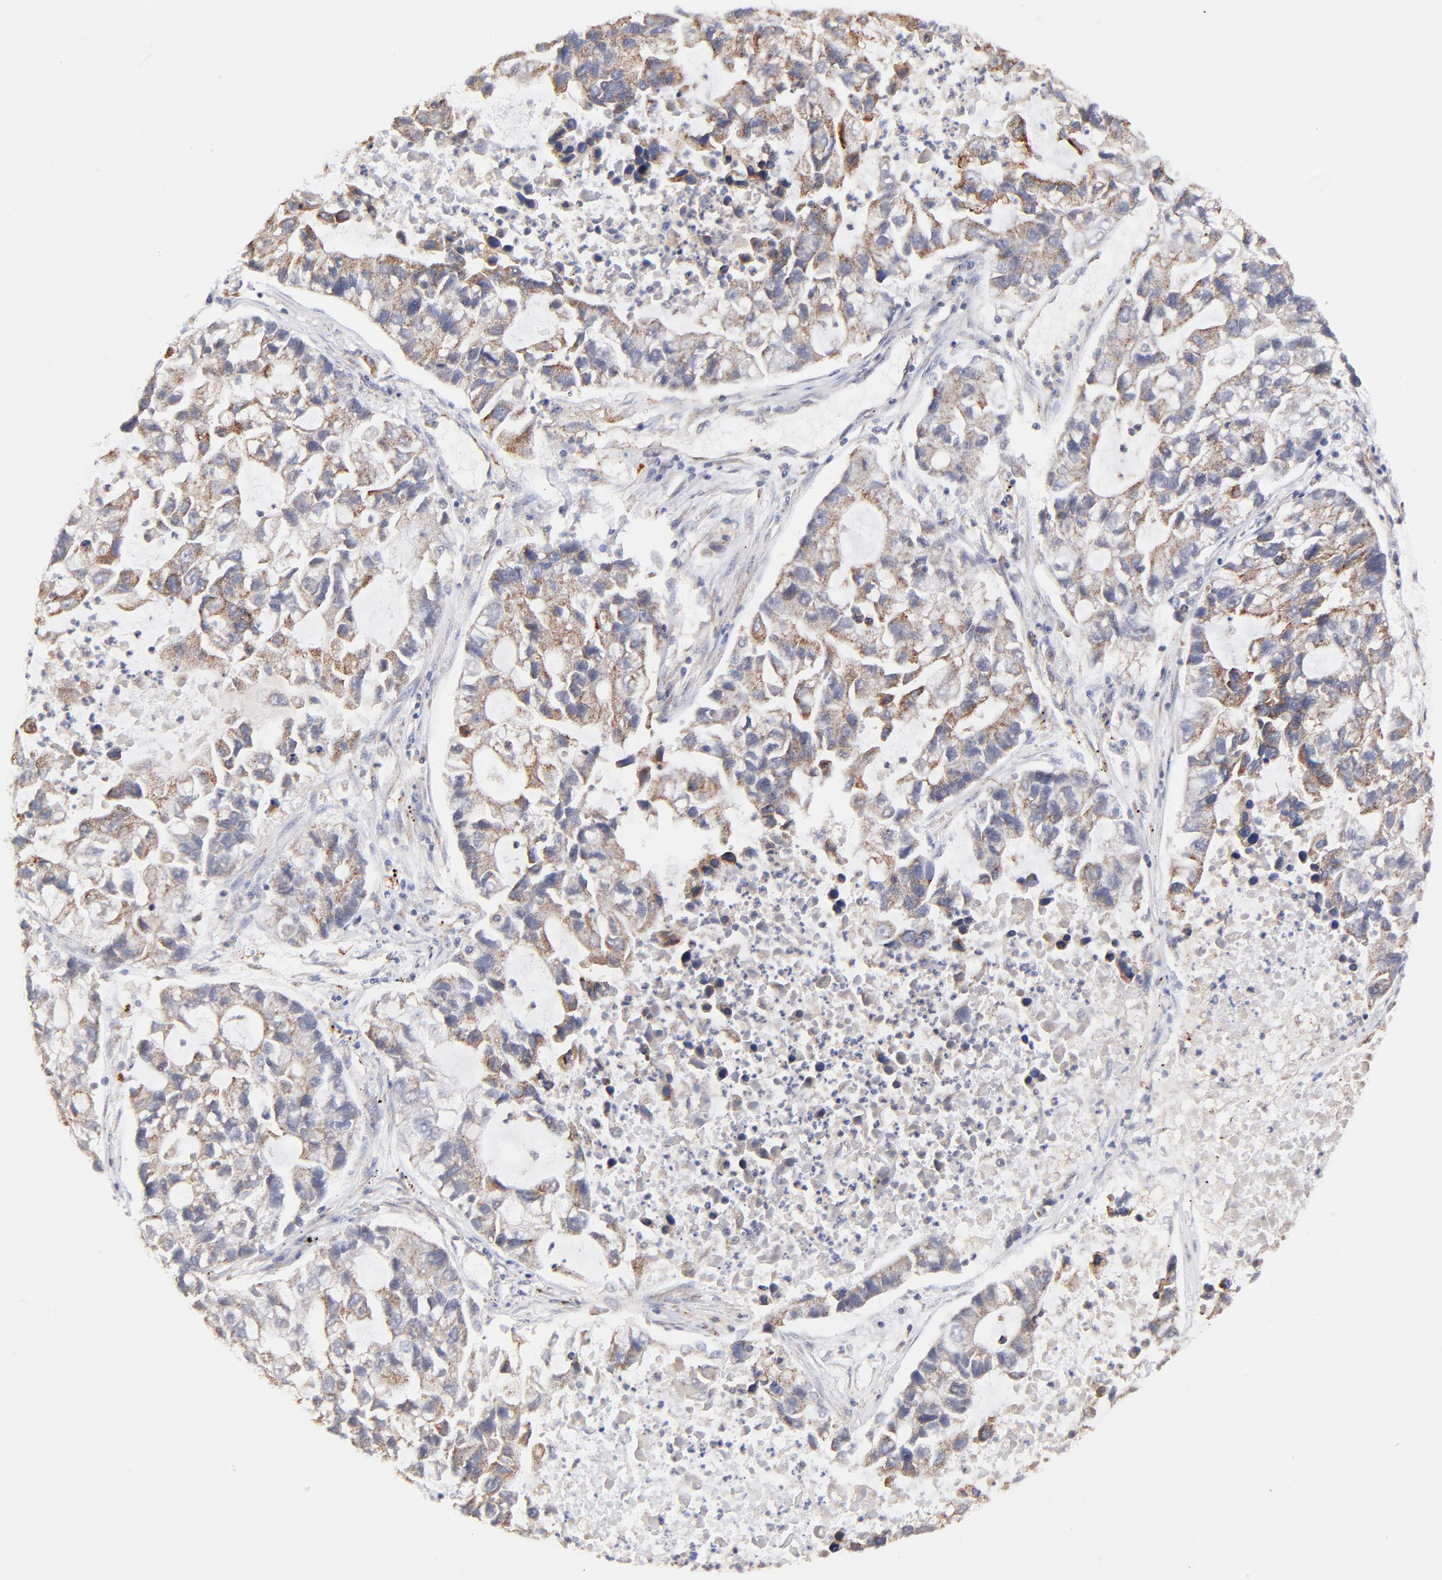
{"staining": {"intensity": "moderate", "quantity": ">75%", "location": "cytoplasmic/membranous"}, "tissue": "lung cancer", "cell_type": "Tumor cells", "image_type": "cancer", "snomed": [{"axis": "morphology", "description": "Adenocarcinoma, NOS"}, {"axis": "topography", "description": "Lung"}], "caption": "Immunohistochemistry (DAB (3,3'-diaminobenzidine)) staining of human lung adenocarcinoma shows moderate cytoplasmic/membranous protein expression in about >75% of tumor cells. (Brightfield microscopy of DAB IHC at high magnification).", "gene": "MAP2K7", "patient": {"sex": "female", "age": 51}}